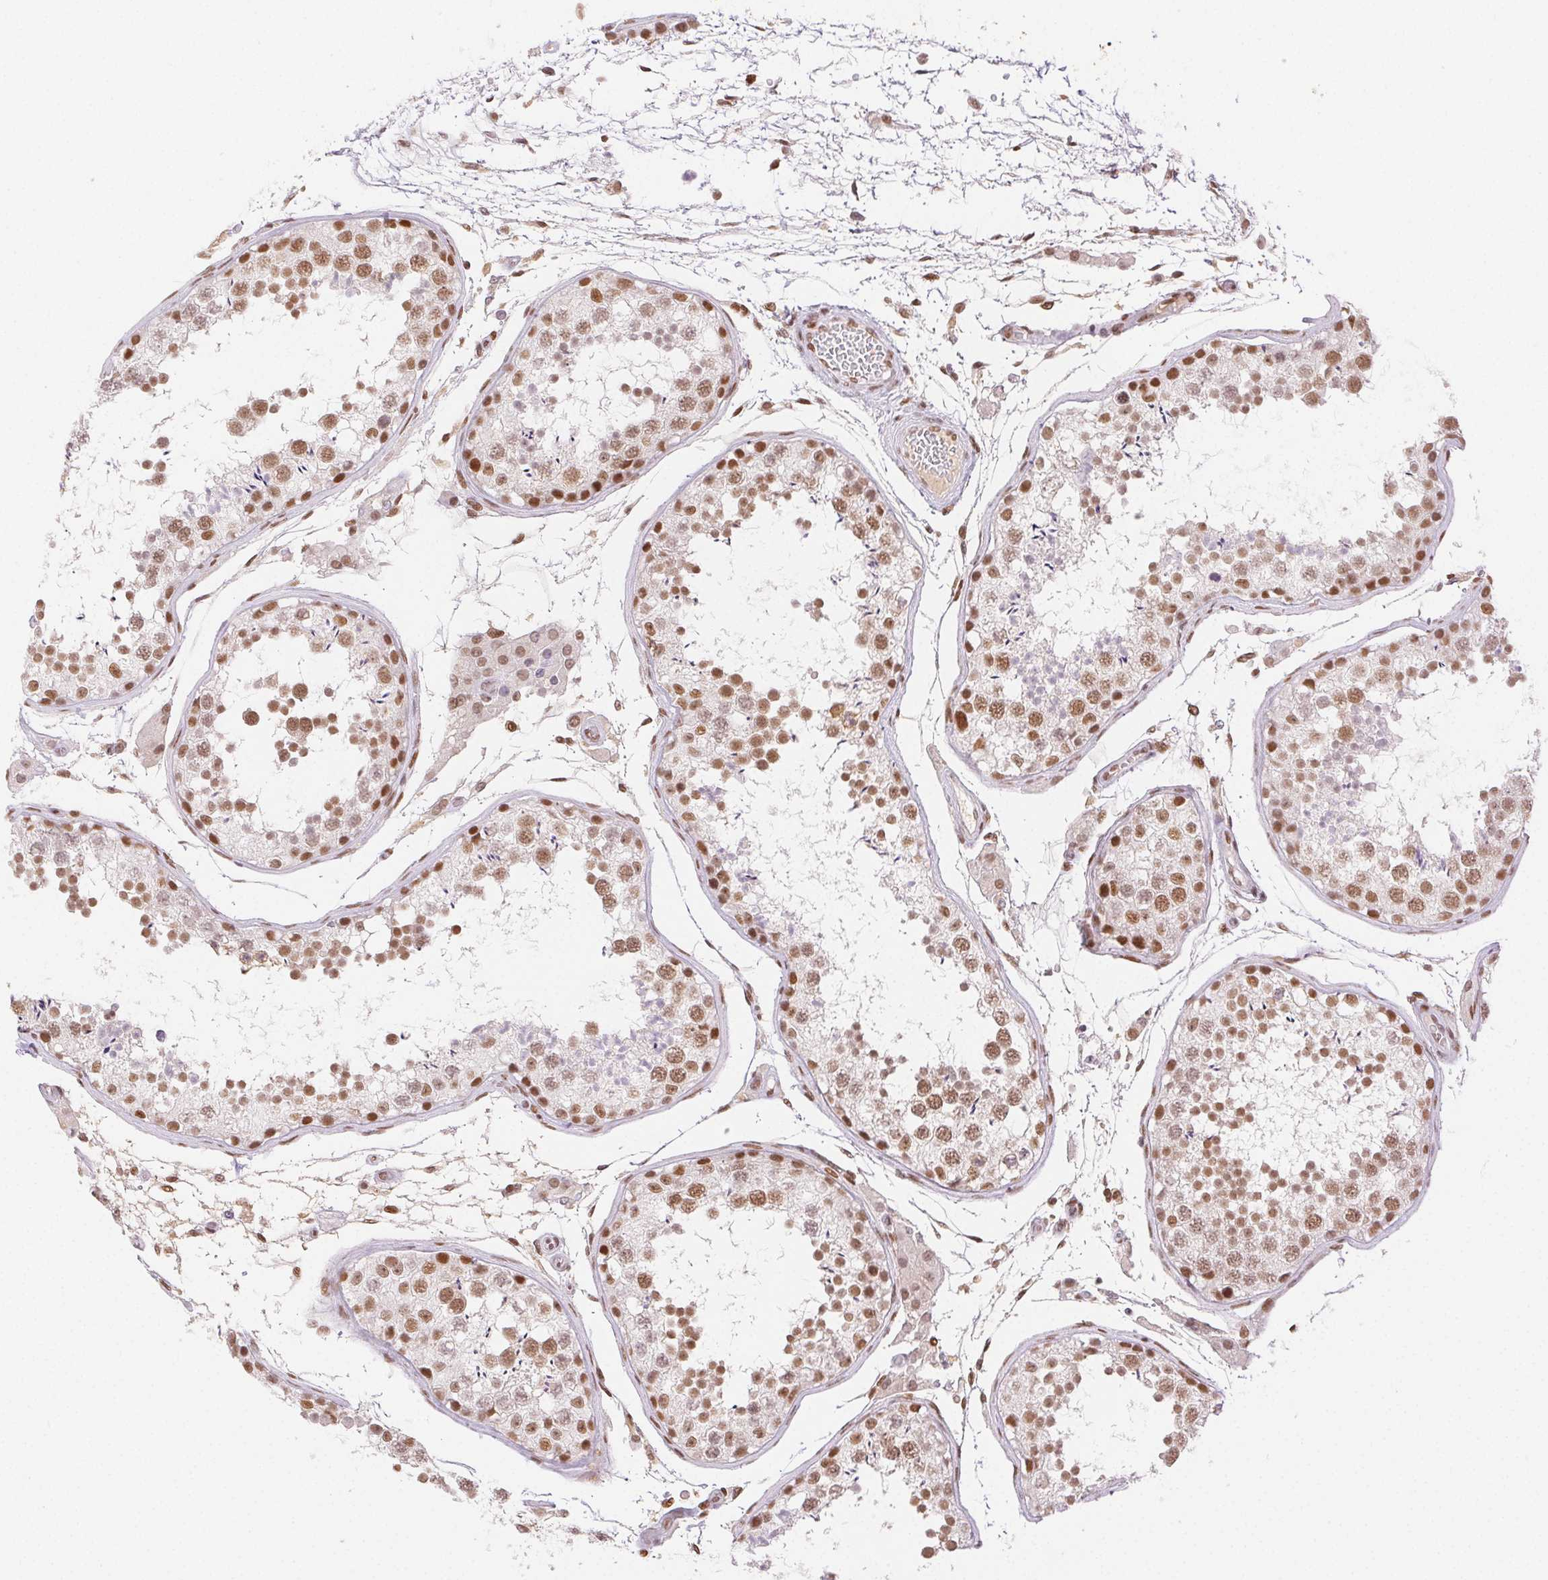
{"staining": {"intensity": "moderate", "quantity": ">75%", "location": "nuclear"}, "tissue": "testis", "cell_type": "Cells in seminiferous ducts", "image_type": "normal", "snomed": [{"axis": "morphology", "description": "Normal tissue, NOS"}, {"axis": "topography", "description": "Testis"}], "caption": "A micrograph showing moderate nuclear staining in about >75% of cells in seminiferous ducts in normal testis, as visualized by brown immunohistochemical staining.", "gene": "H2AZ1", "patient": {"sex": "male", "age": 29}}